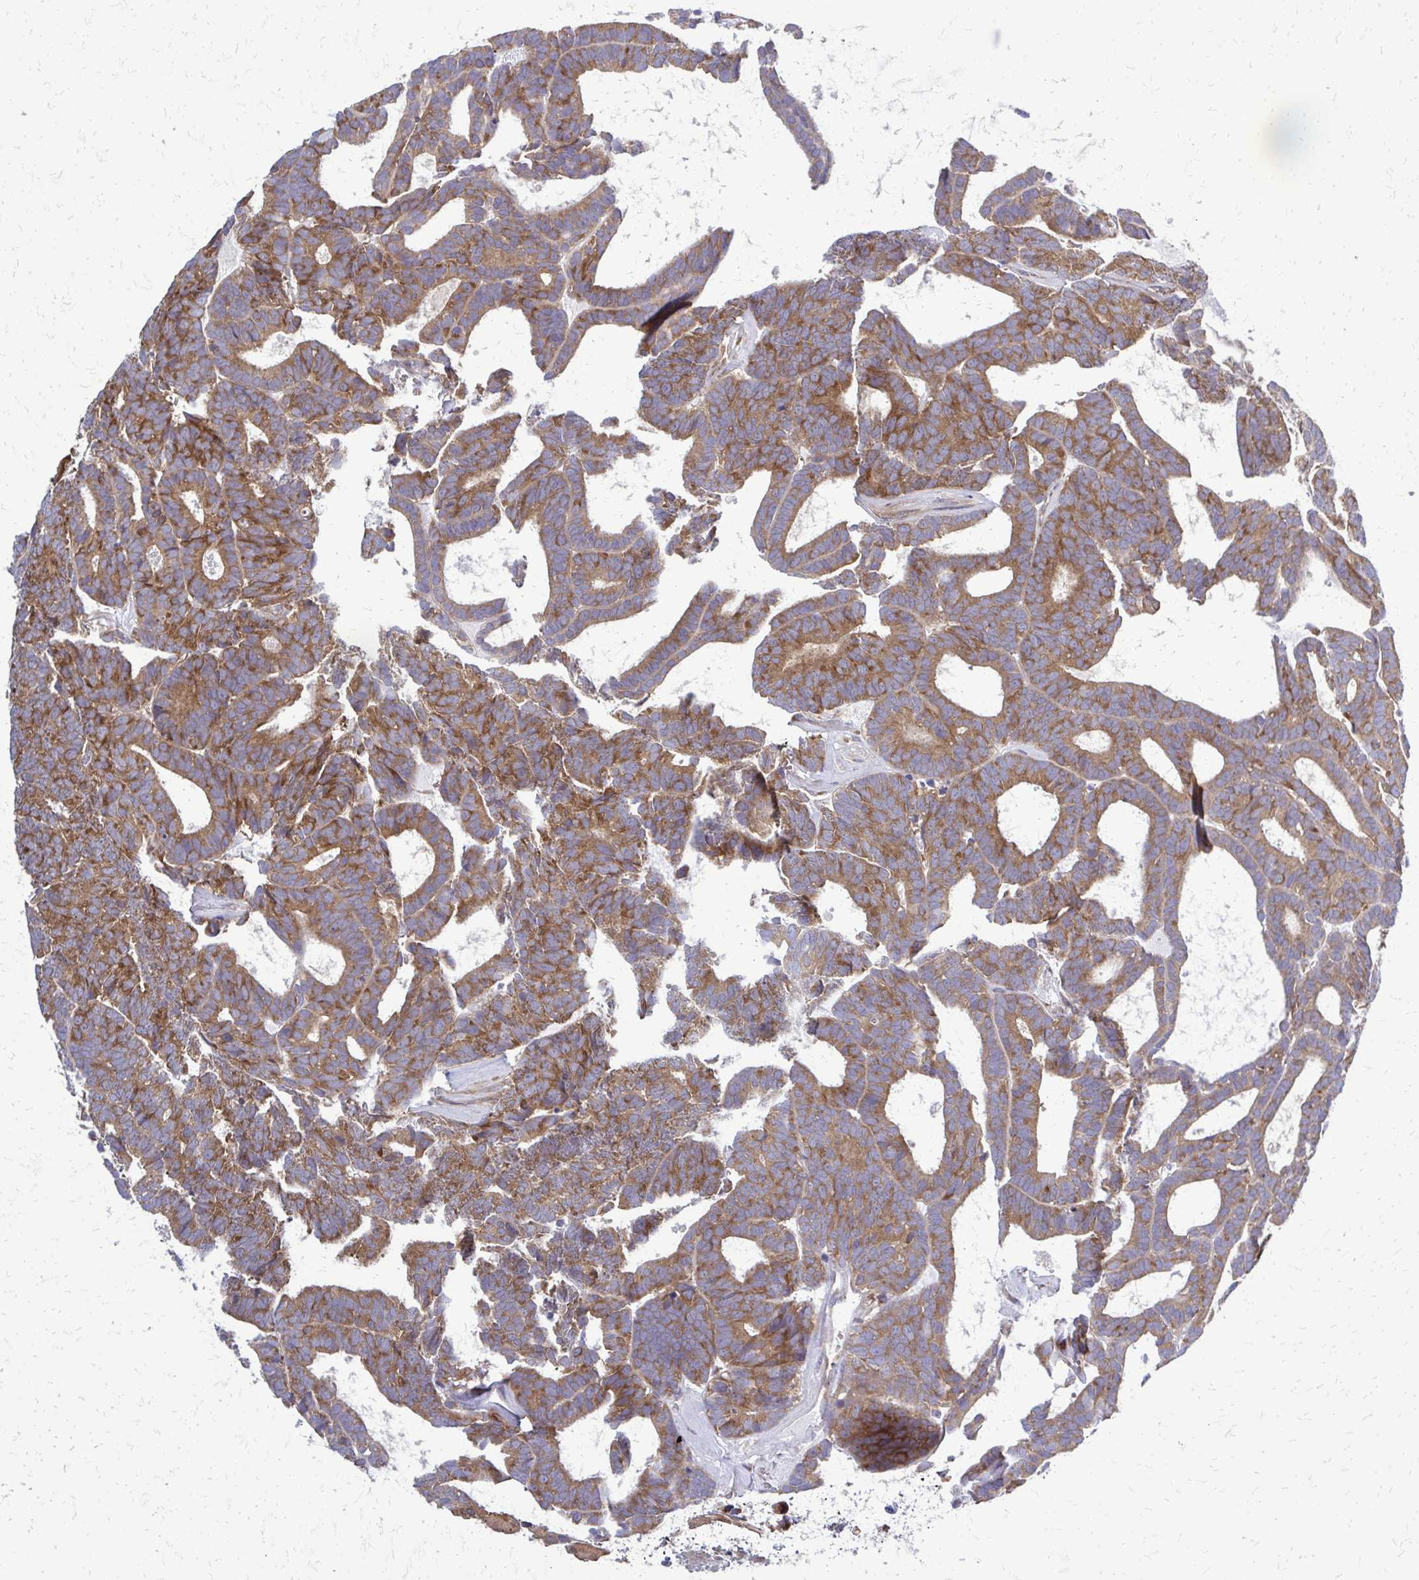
{"staining": {"intensity": "strong", "quantity": ">75%", "location": "cytoplasmic/membranous"}, "tissue": "head and neck cancer", "cell_type": "Tumor cells", "image_type": "cancer", "snomed": [{"axis": "morphology", "description": "Adenocarcinoma, NOS"}, {"axis": "topography", "description": "Head-Neck"}], "caption": "An IHC image of neoplastic tissue is shown. Protein staining in brown highlights strong cytoplasmic/membranous positivity in adenocarcinoma (head and neck) within tumor cells. (Brightfield microscopy of DAB IHC at high magnification).", "gene": "PDK4", "patient": {"sex": "female", "age": 81}}